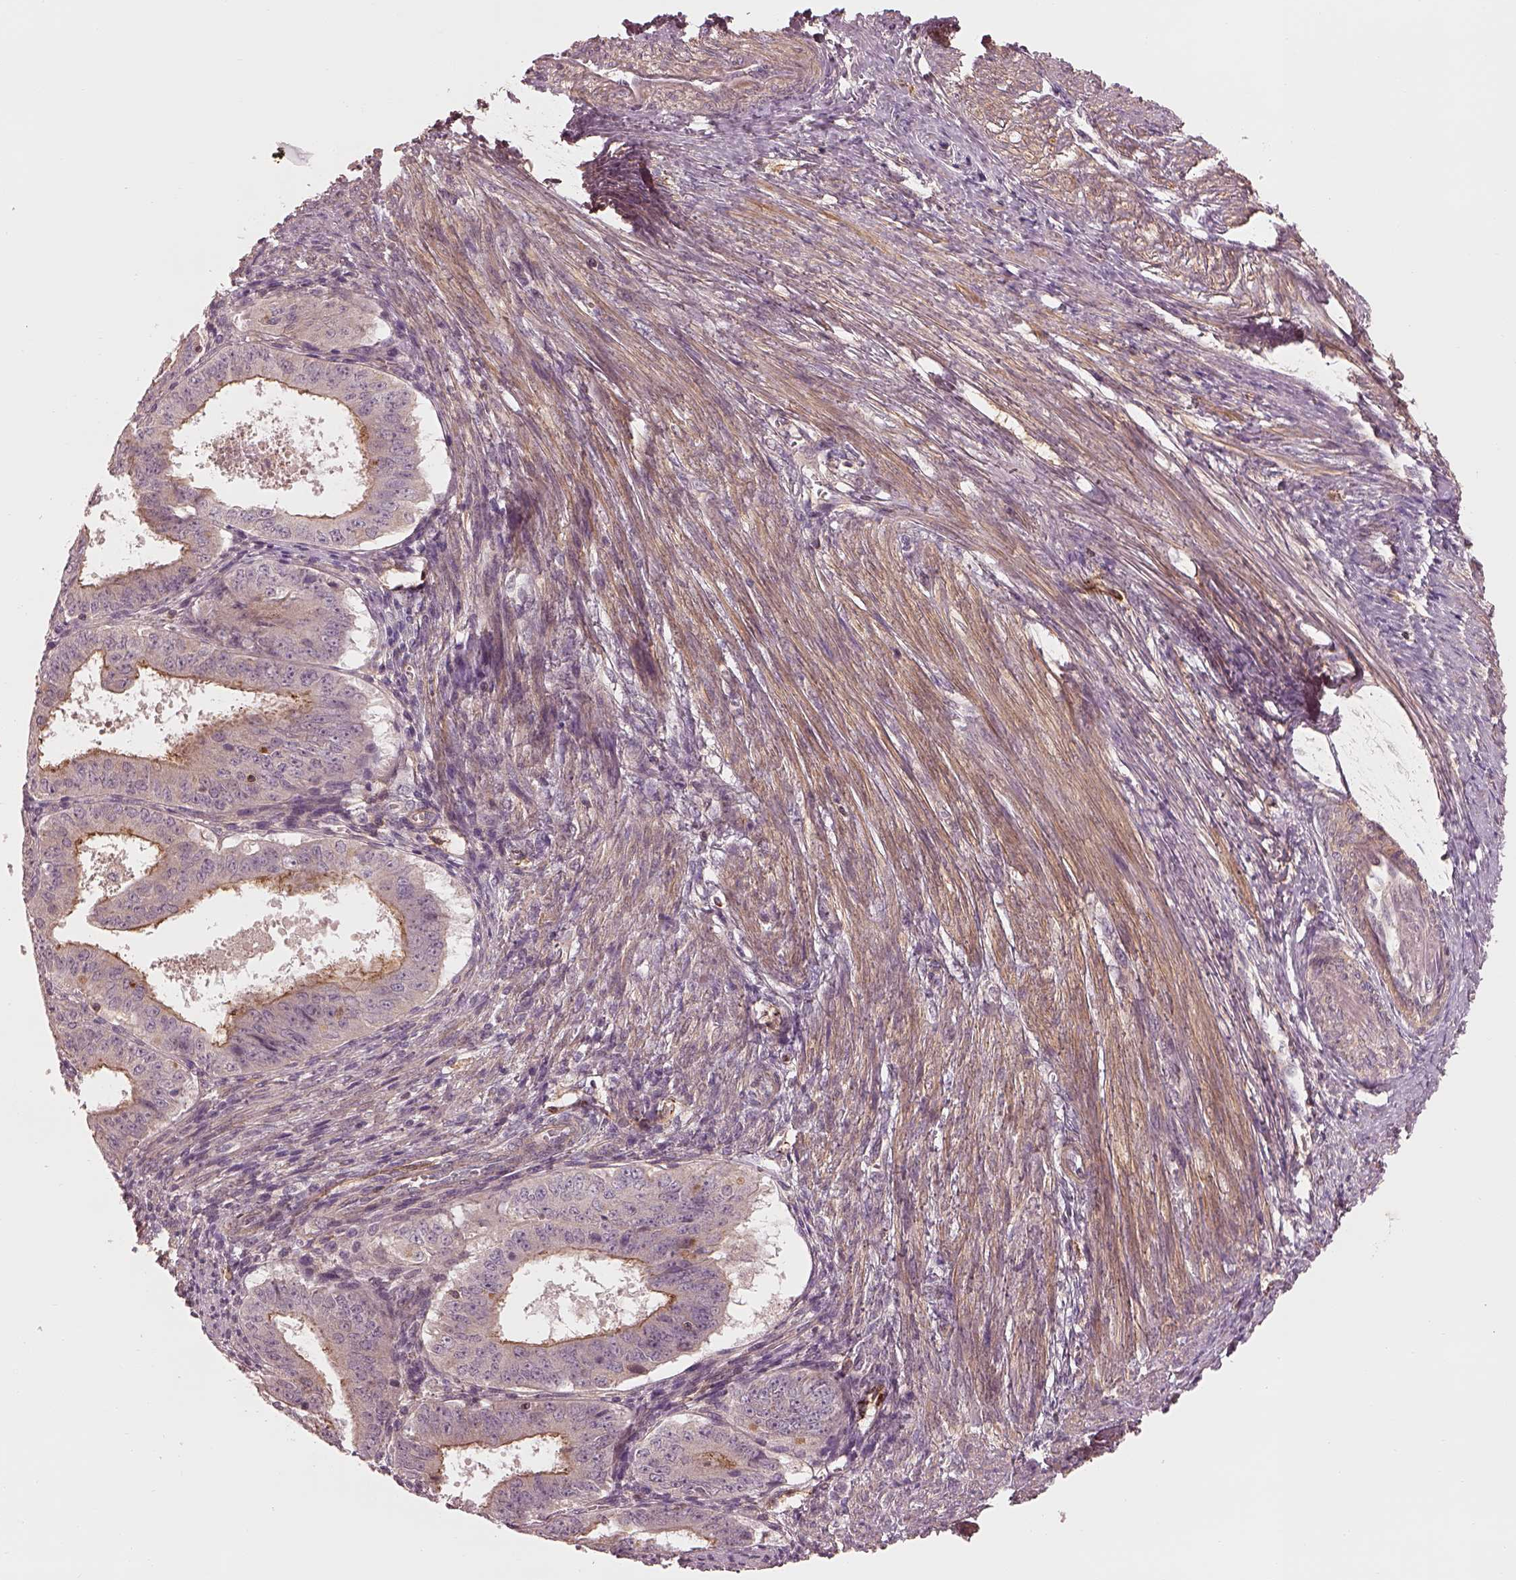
{"staining": {"intensity": "strong", "quantity": "<25%", "location": "cytoplasmic/membranous"}, "tissue": "ovarian cancer", "cell_type": "Tumor cells", "image_type": "cancer", "snomed": [{"axis": "morphology", "description": "Carcinoma, endometroid"}, {"axis": "topography", "description": "Ovary"}], "caption": "IHC image of neoplastic tissue: ovarian cancer (endometroid carcinoma) stained using immunohistochemistry demonstrates medium levels of strong protein expression localized specifically in the cytoplasmic/membranous of tumor cells, appearing as a cytoplasmic/membranous brown color.", "gene": "FAM107B", "patient": {"sex": "female", "age": 42}}